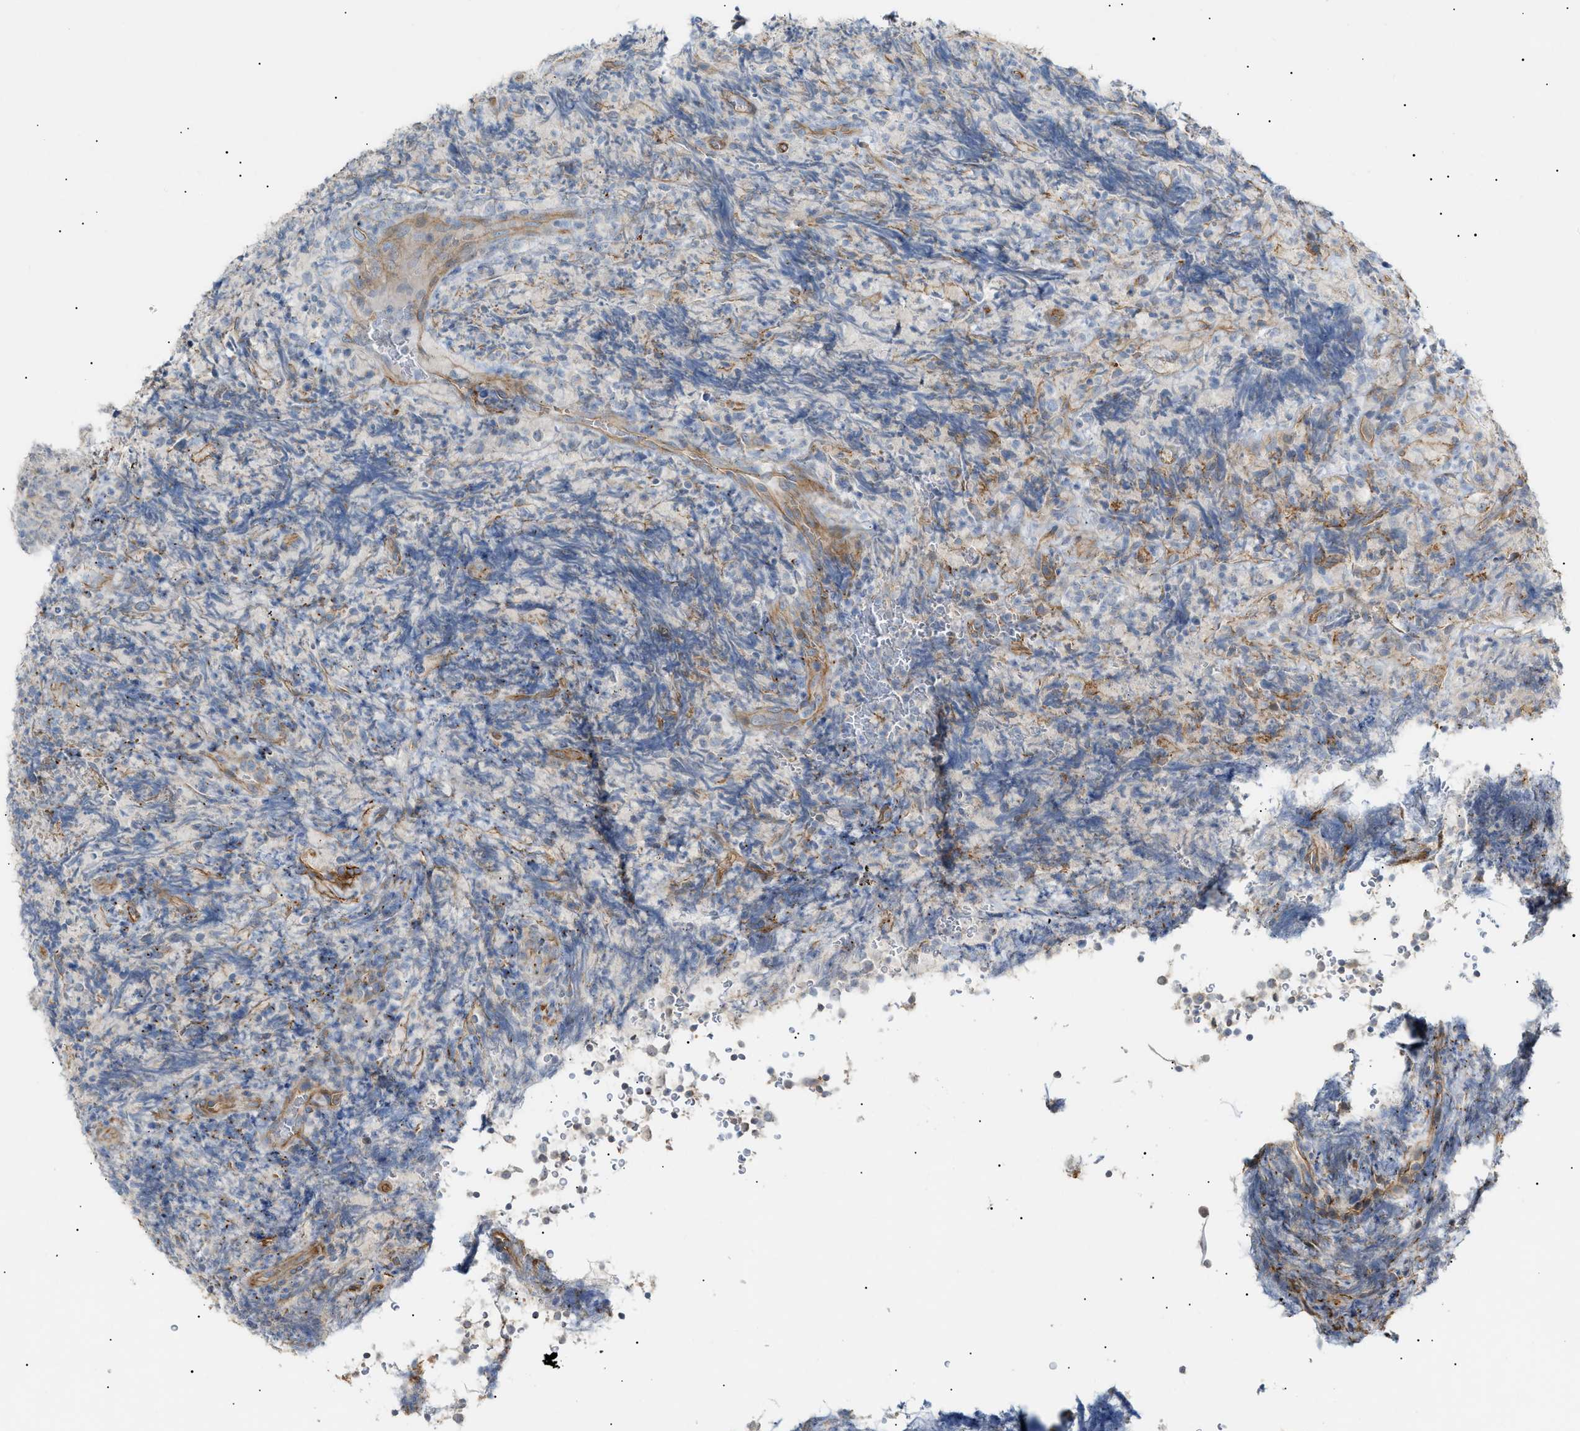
{"staining": {"intensity": "negative", "quantity": "none", "location": "none"}, "tissue": "lymphoma", "cell_type": "Tumor cells", "image_type": "cancer", "snomed": [{"axis": "morphology", "description": "Malignant lymphoma, non-Hodgkin's type, High grade"}, {"axis": "topography", "description": "Tonsil"}], "caption": "Tumor cells are negative for brown protein staining in malignant lymphoma, non-Hodgkin's type (high-grade). Brightfield microscopy of IHC stained with DAB (brown) and hematoxylin (blue), captured at high magnification.", "gene": "ZFHX2", "patient": {"sex": "female", "age": 36}}